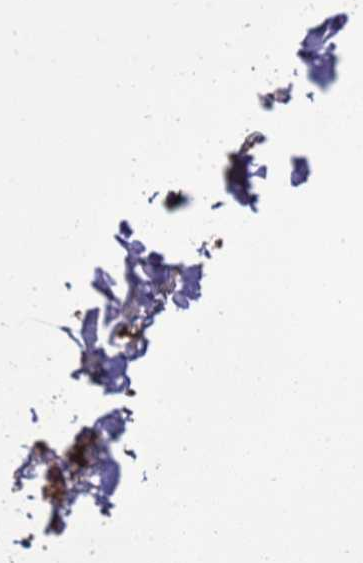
{"staining": {"intensity": "moderate", "quantity": ">75%", "location": "cytoplasmic/membranous"}, "tissue": "skin", "cell_type": "Keratinocytes", "image_type": "normal", "snomed": [{"axis": "morphology", "description": "Normal tissue, NOS"}, {"axis": "topography", "description": "Skin"}], "caption": "The micrograph shows a brown stain indicating the presence of a protein in the cytoplasmic/membranous of keratinocytes in skin. (brown staining indicates protein expression, while blue staining denotes nuclei).", "gene": "CNOT1", "patient": {"sex": "female", "age": 27}}